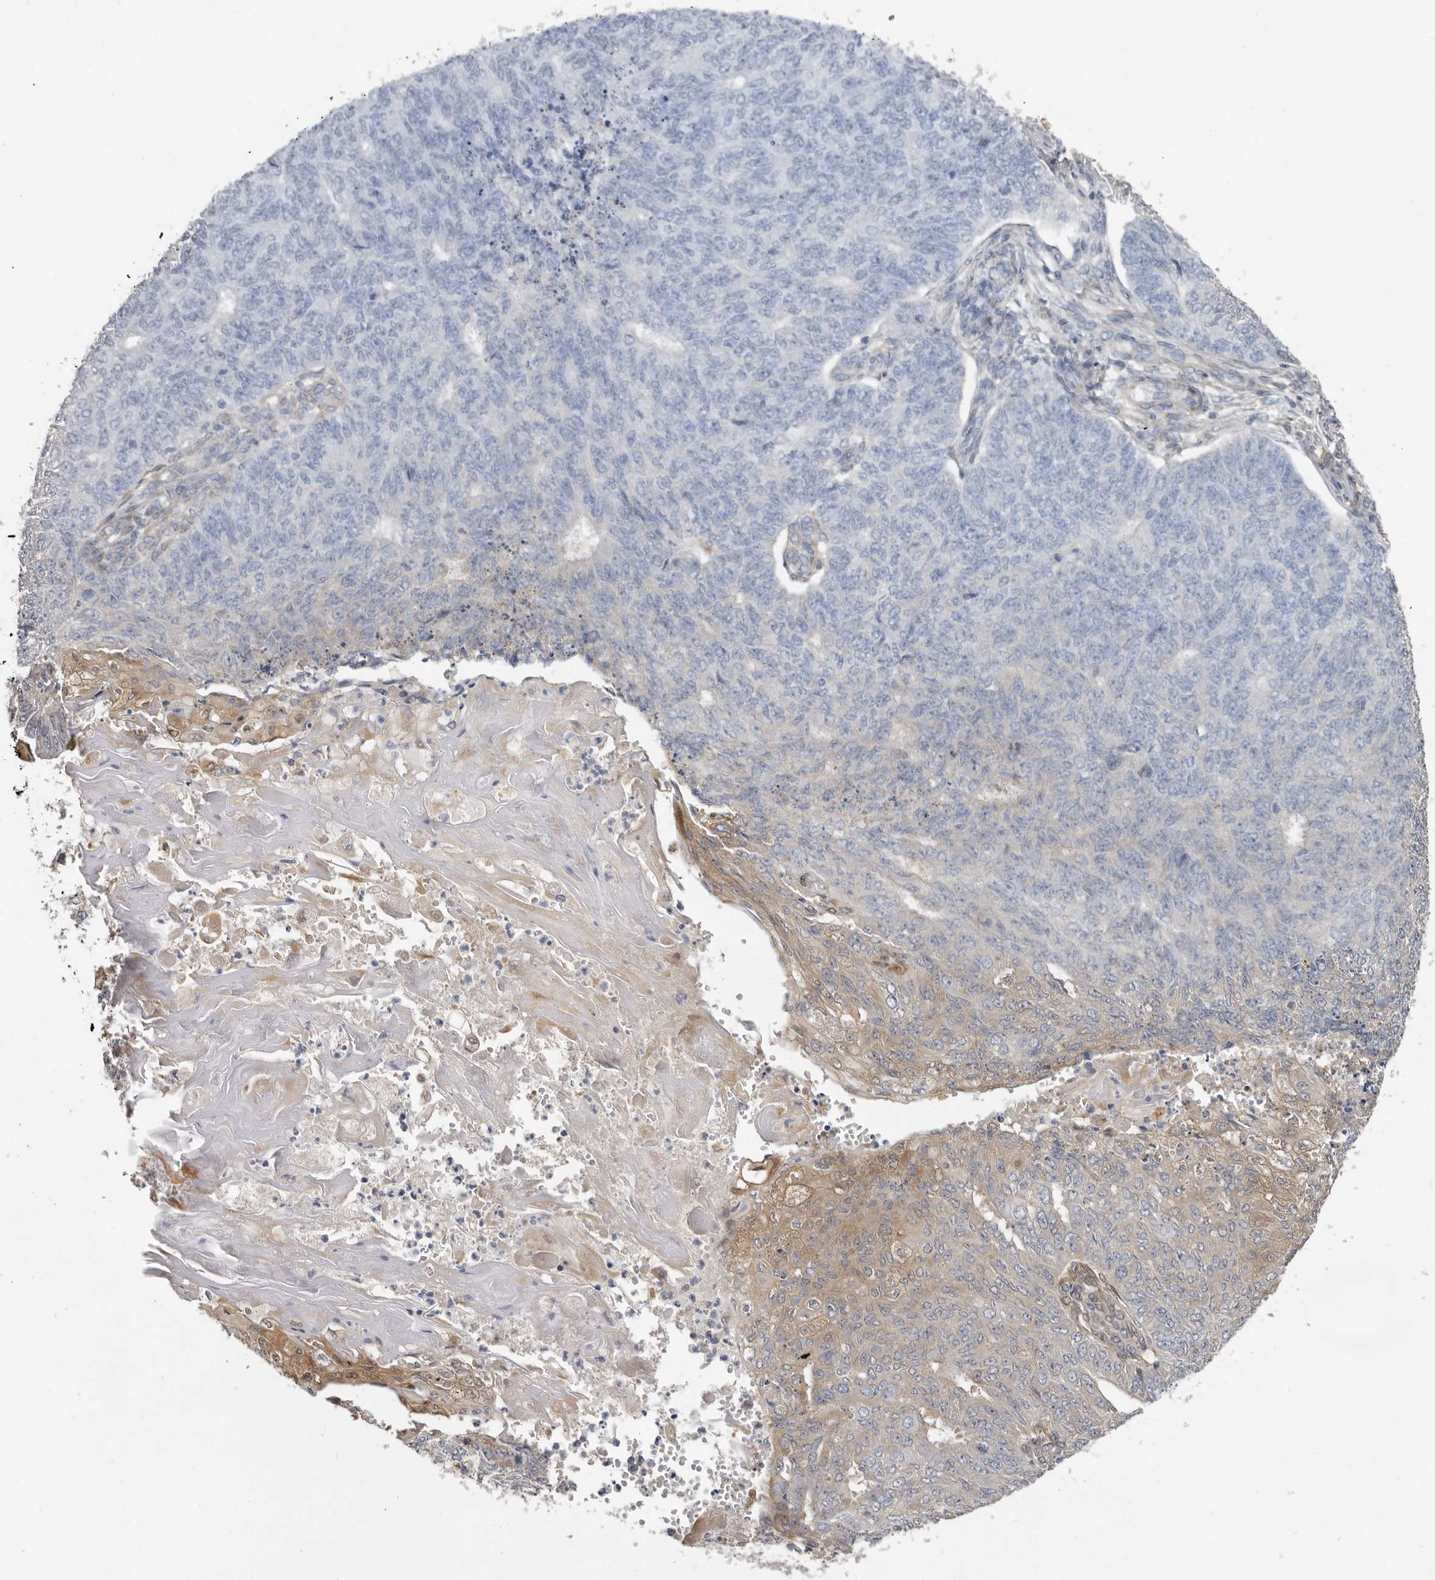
{"staining": {"intensity": "moderate", "quantity": "<25%", "location": "cytoplasmic/membranous"}, "tissue": "endometrial cancer", "cell_type": "Tumor cells", "image_type": "cancer", "snomed": [{"axis": "morphology", "description": "Adenocarcinoma, NOS"}, {"axis": "topography", "description": "Endometrium"}], "caption": "About <25% of tumor cells in endometrial cancer reveal moderate cytoplasmic/membranous protein staining as visualized by brown immunohistochemical staining.", "gene": "SBDS", "patient": {"sex": "female", "age": 32}}